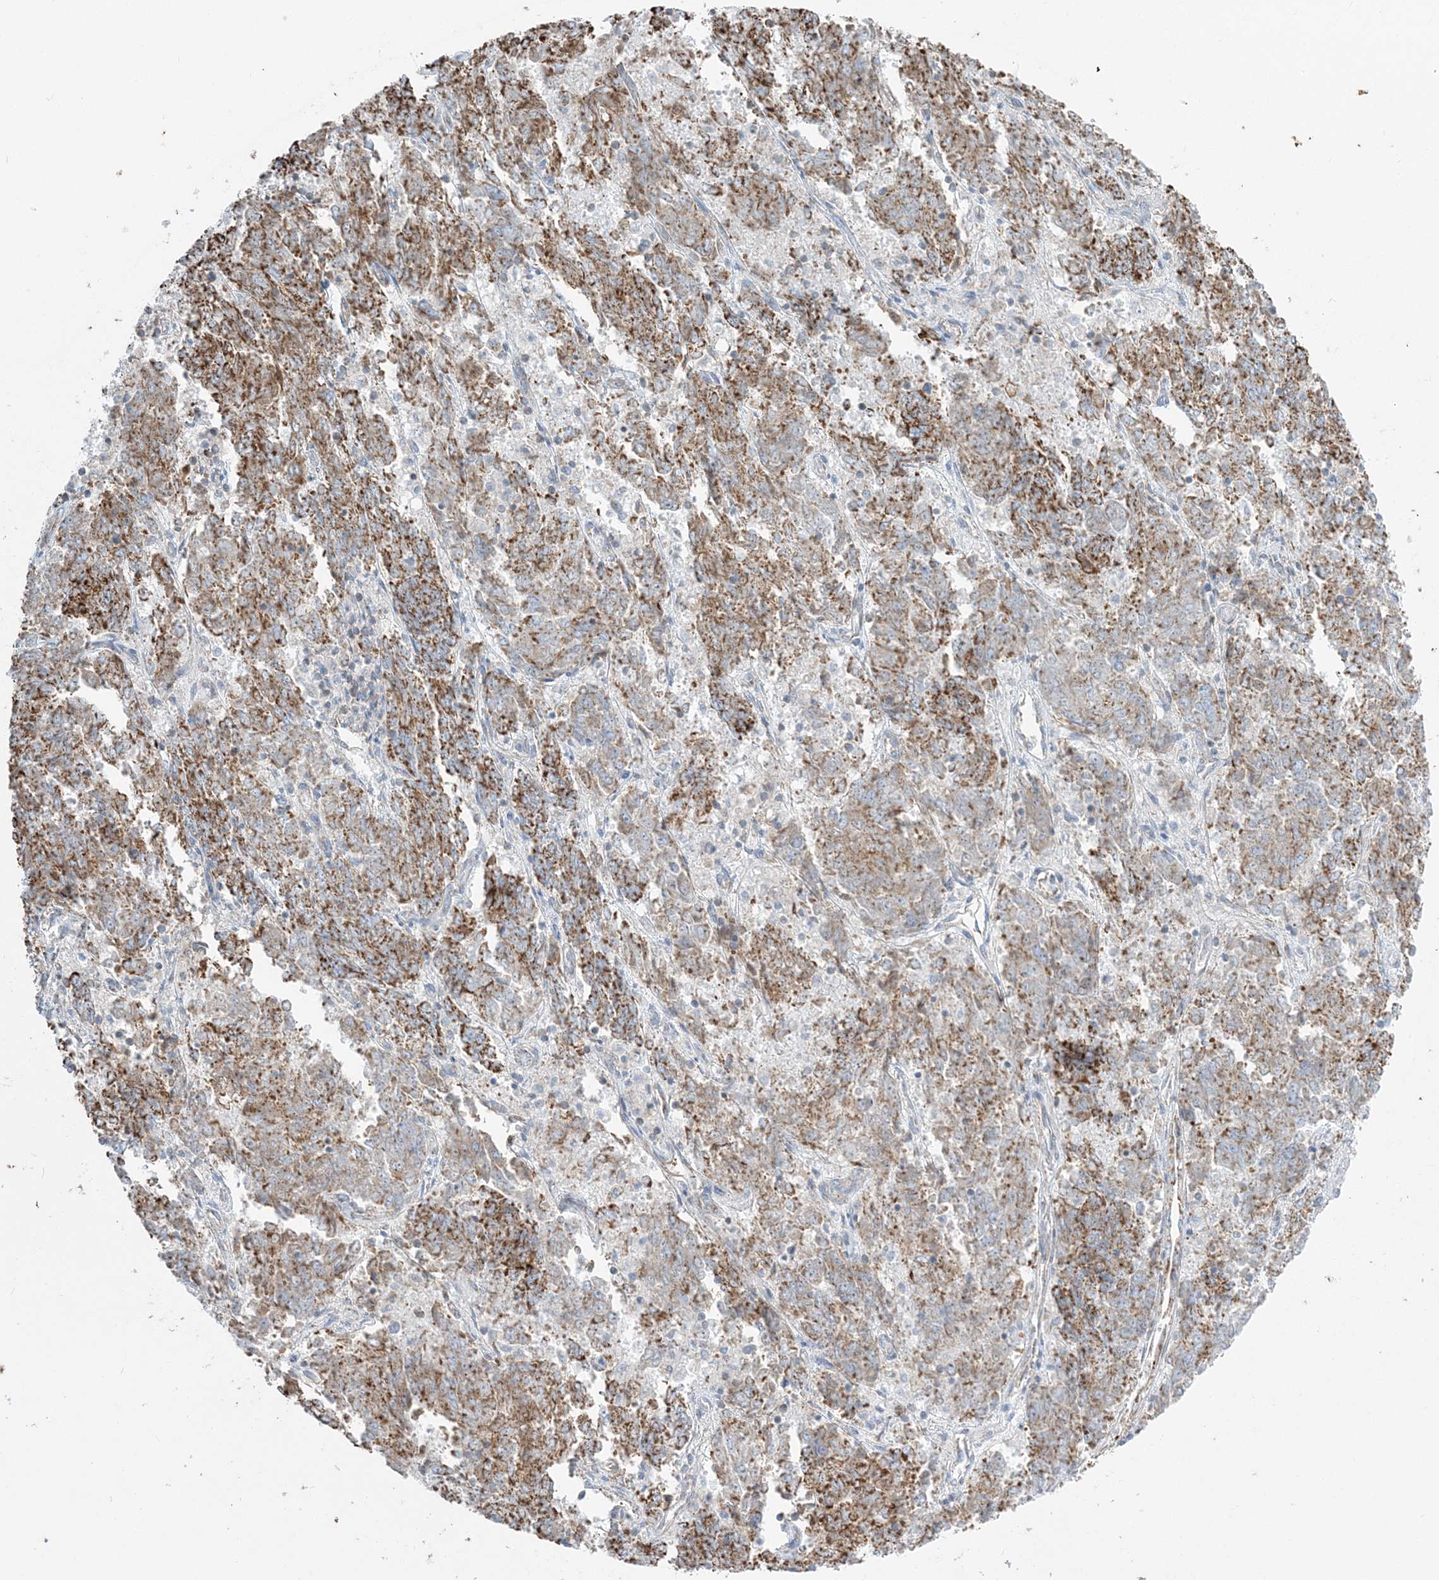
{"staining": {"intensity": "strong", "quantity": "25%-75%", "location": "cytoplasmic/membranous"}, "tissue": "endometrial cancer", "cell_type": "Tumor cells", "image_type": "cancer", "snomed": [{"axis": "morphology", "description": "Adenocarcinoma, NOS"}, {"axis": "topography", "description": "Endometrium"}], "caption": "There is high levels of strong cytoplasmic/membranous expression in tumor cells of adenocarcinoma (endometrial), as demonstrated by immunohistochemical staining (brown color).", "gene": "RAB11FIP3", "patient": {"sex": "female", "age": 80}}